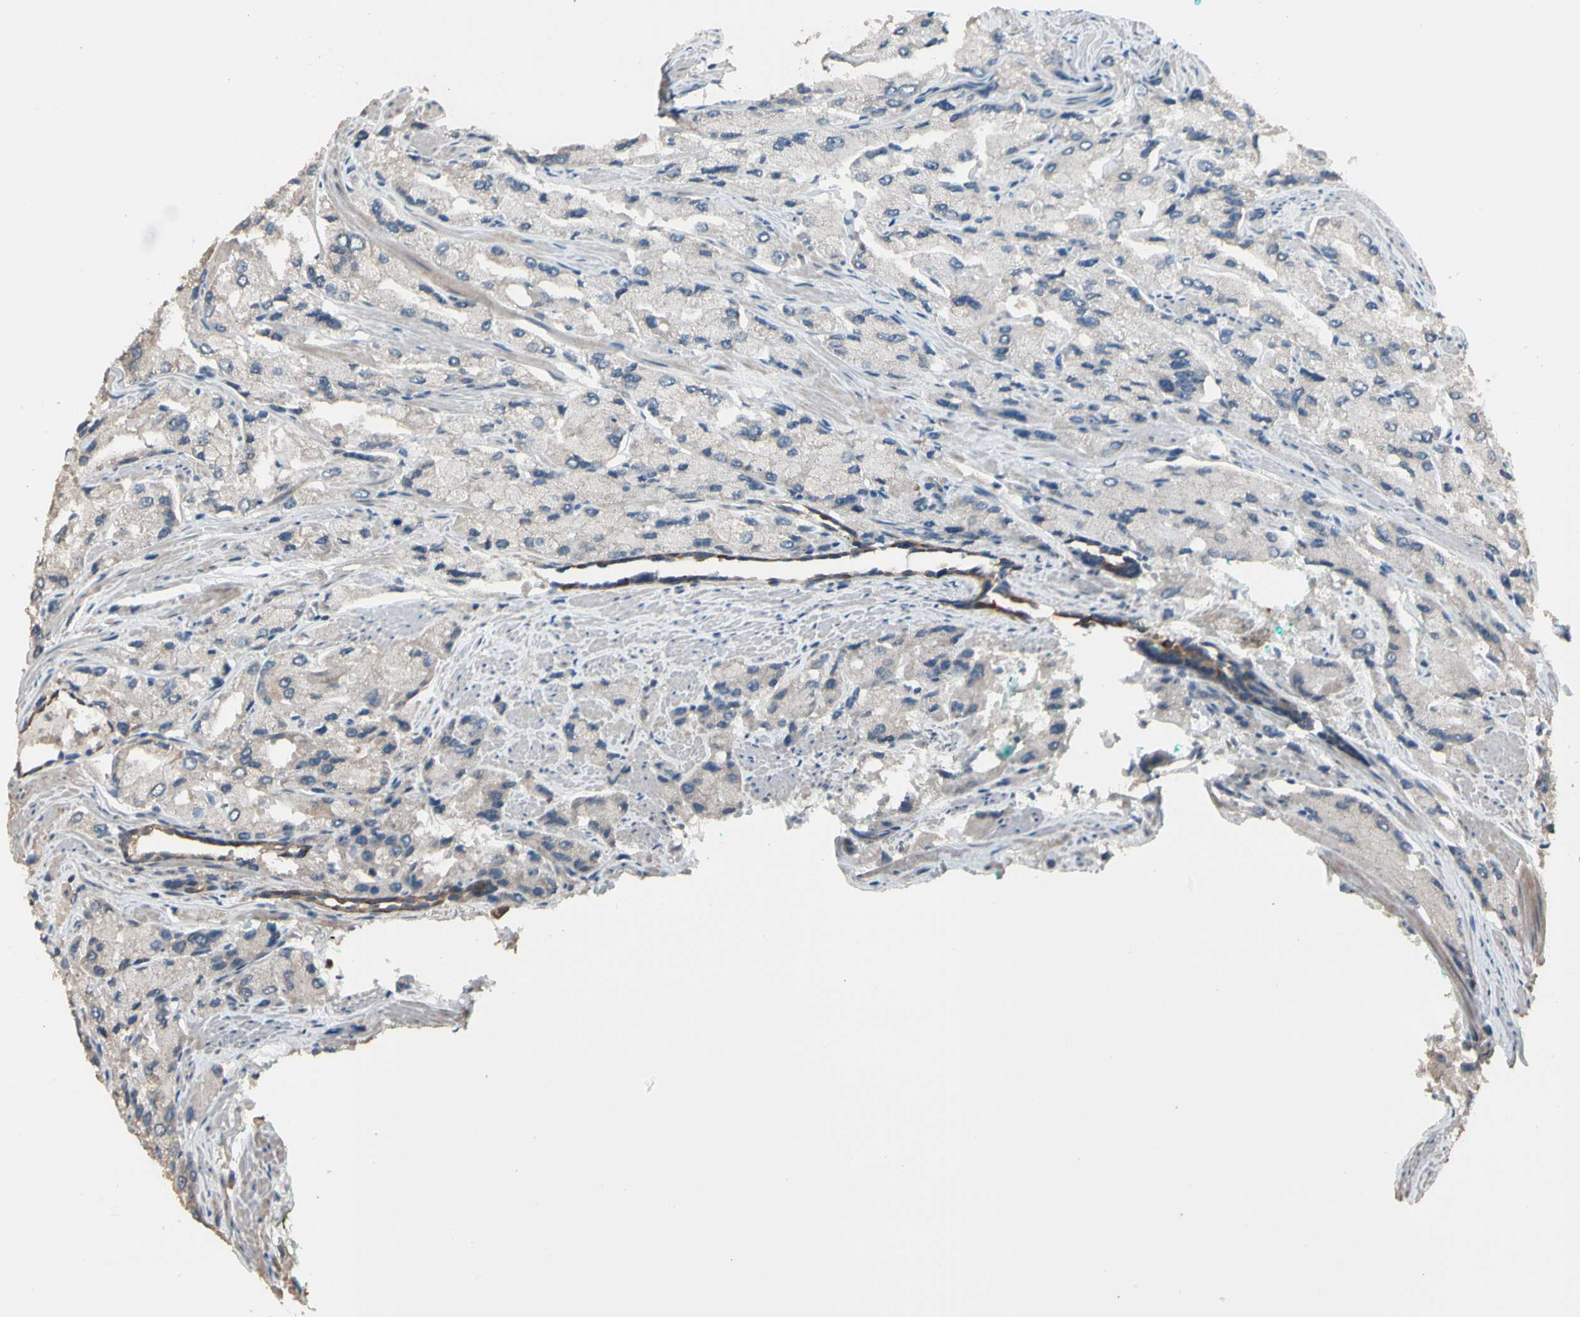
{"staining": {"intensity": "negative", "quantity": "none", "location": "none"}, "tissue": "prostate cancer", "cell_type": "Tumor cells", "image_type": "cancer", "snomed": [{"axis": "morphology", "description": "Adenocarcinoma, High grade"}, {"axis": "topography", "description": "Prostate"}], "caption": "DAB (3,3'-diaminobenzidine) immunohistochemical staining of human adenocarcinoma (high-grade) (prostate) reveals no significant positivity in tumor cells.", "gene": "MAP3K7", "patient": {"sex": "male", "age": 58}}